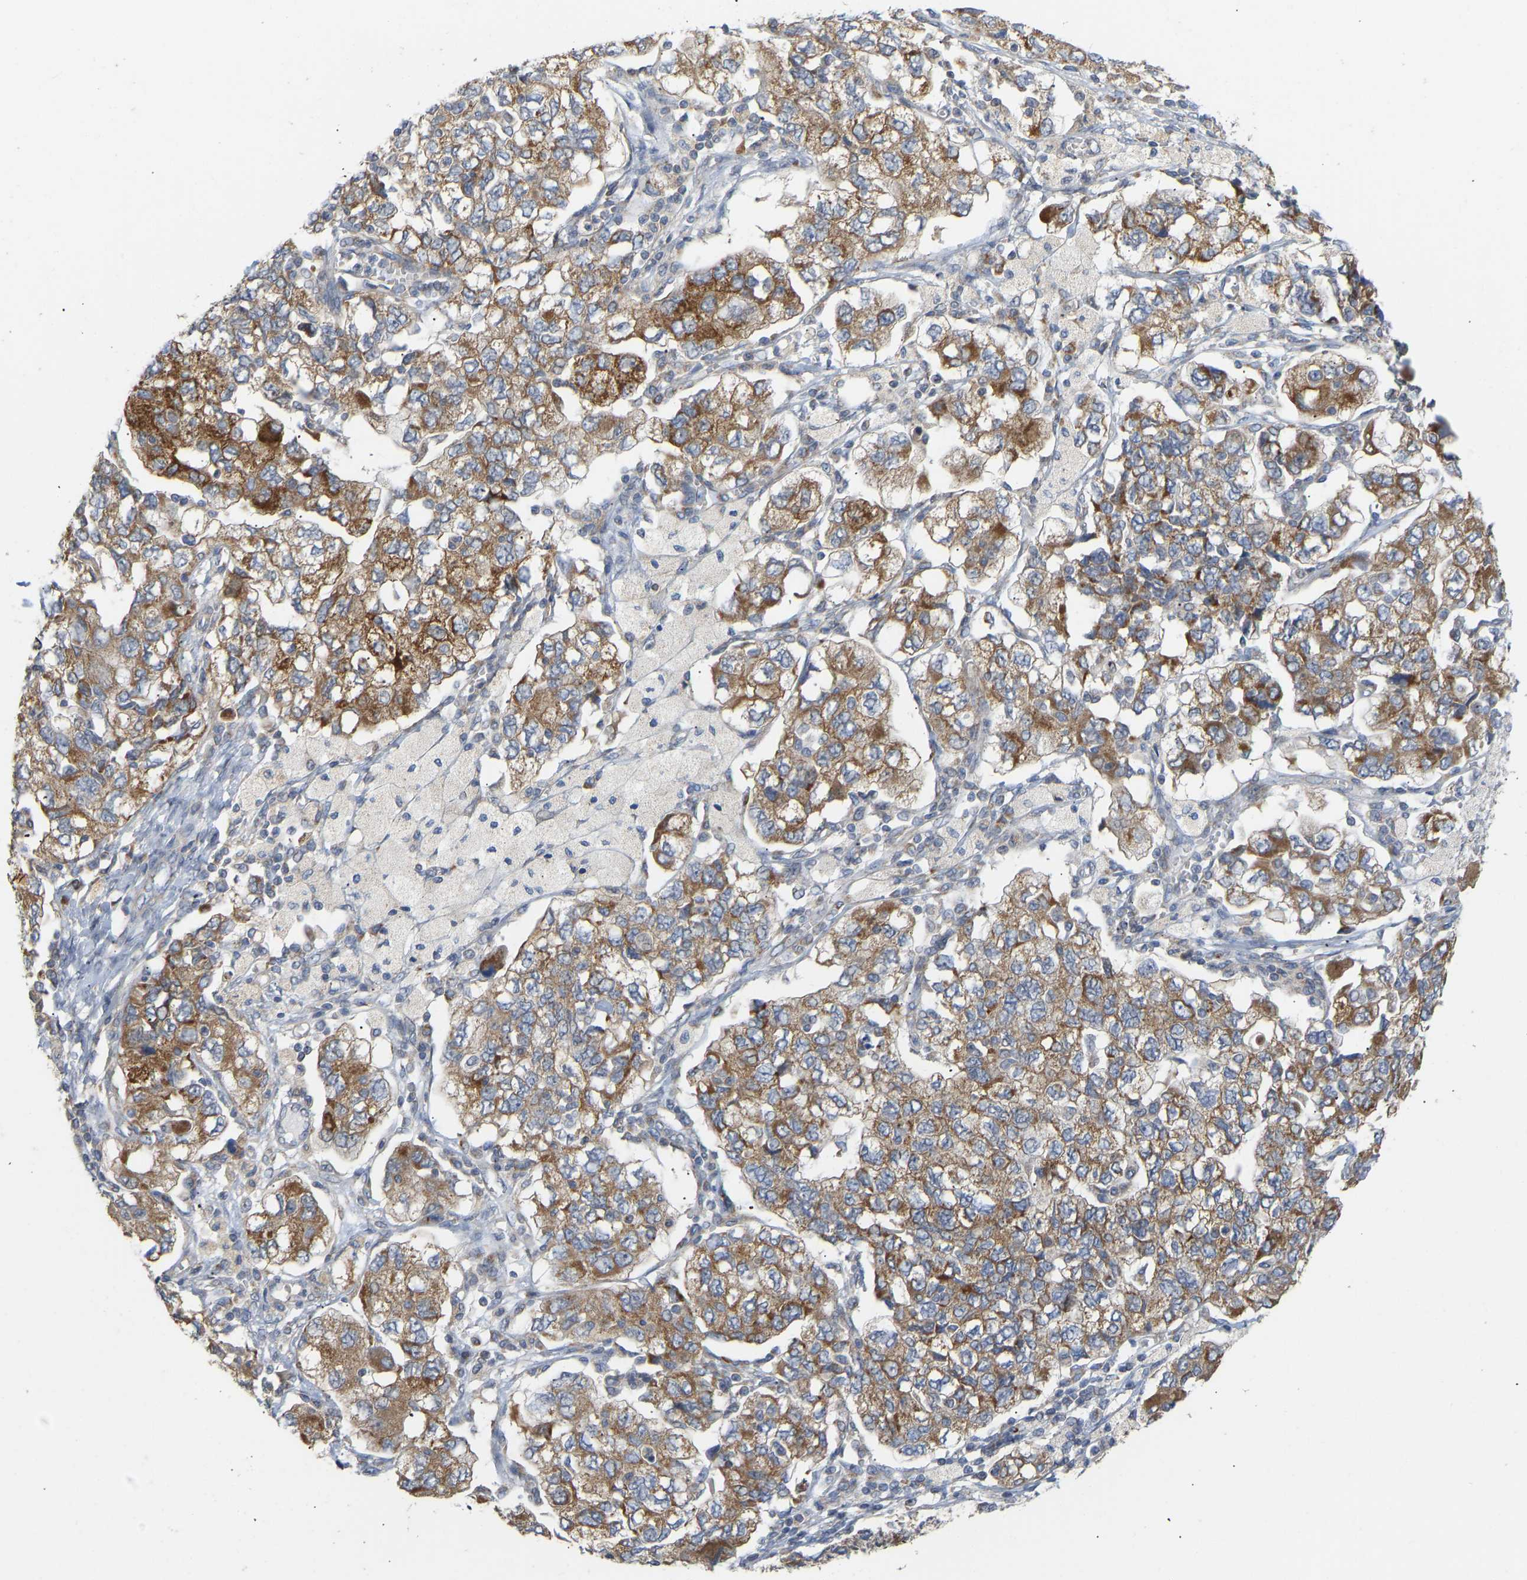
{"staining": {"intensity": "moderate", "quantity": ">75%", "location": "cytoplasmic/membranous"}, "tissue": "ovarian cancer", "cell_type": "Tumor cells", "image_type": "cancer", "snomed": [{"axis": "morphology", "description": "Carcinoma, NOS"}, {"axis": "morphology", "description": "Cystadenocarcinoma, serous, NOS"}, {"axis": "topography", "description": "Ovary"}], "caption": "Ovarian serous cystadenocarcinoma stained with a brown dye exhibits moderate cytoplasmic/membranous positive positivity in approximately >75% of tumor cells.", "gene": "HACD2", "patient": {"sex": "female", "age": 69}}